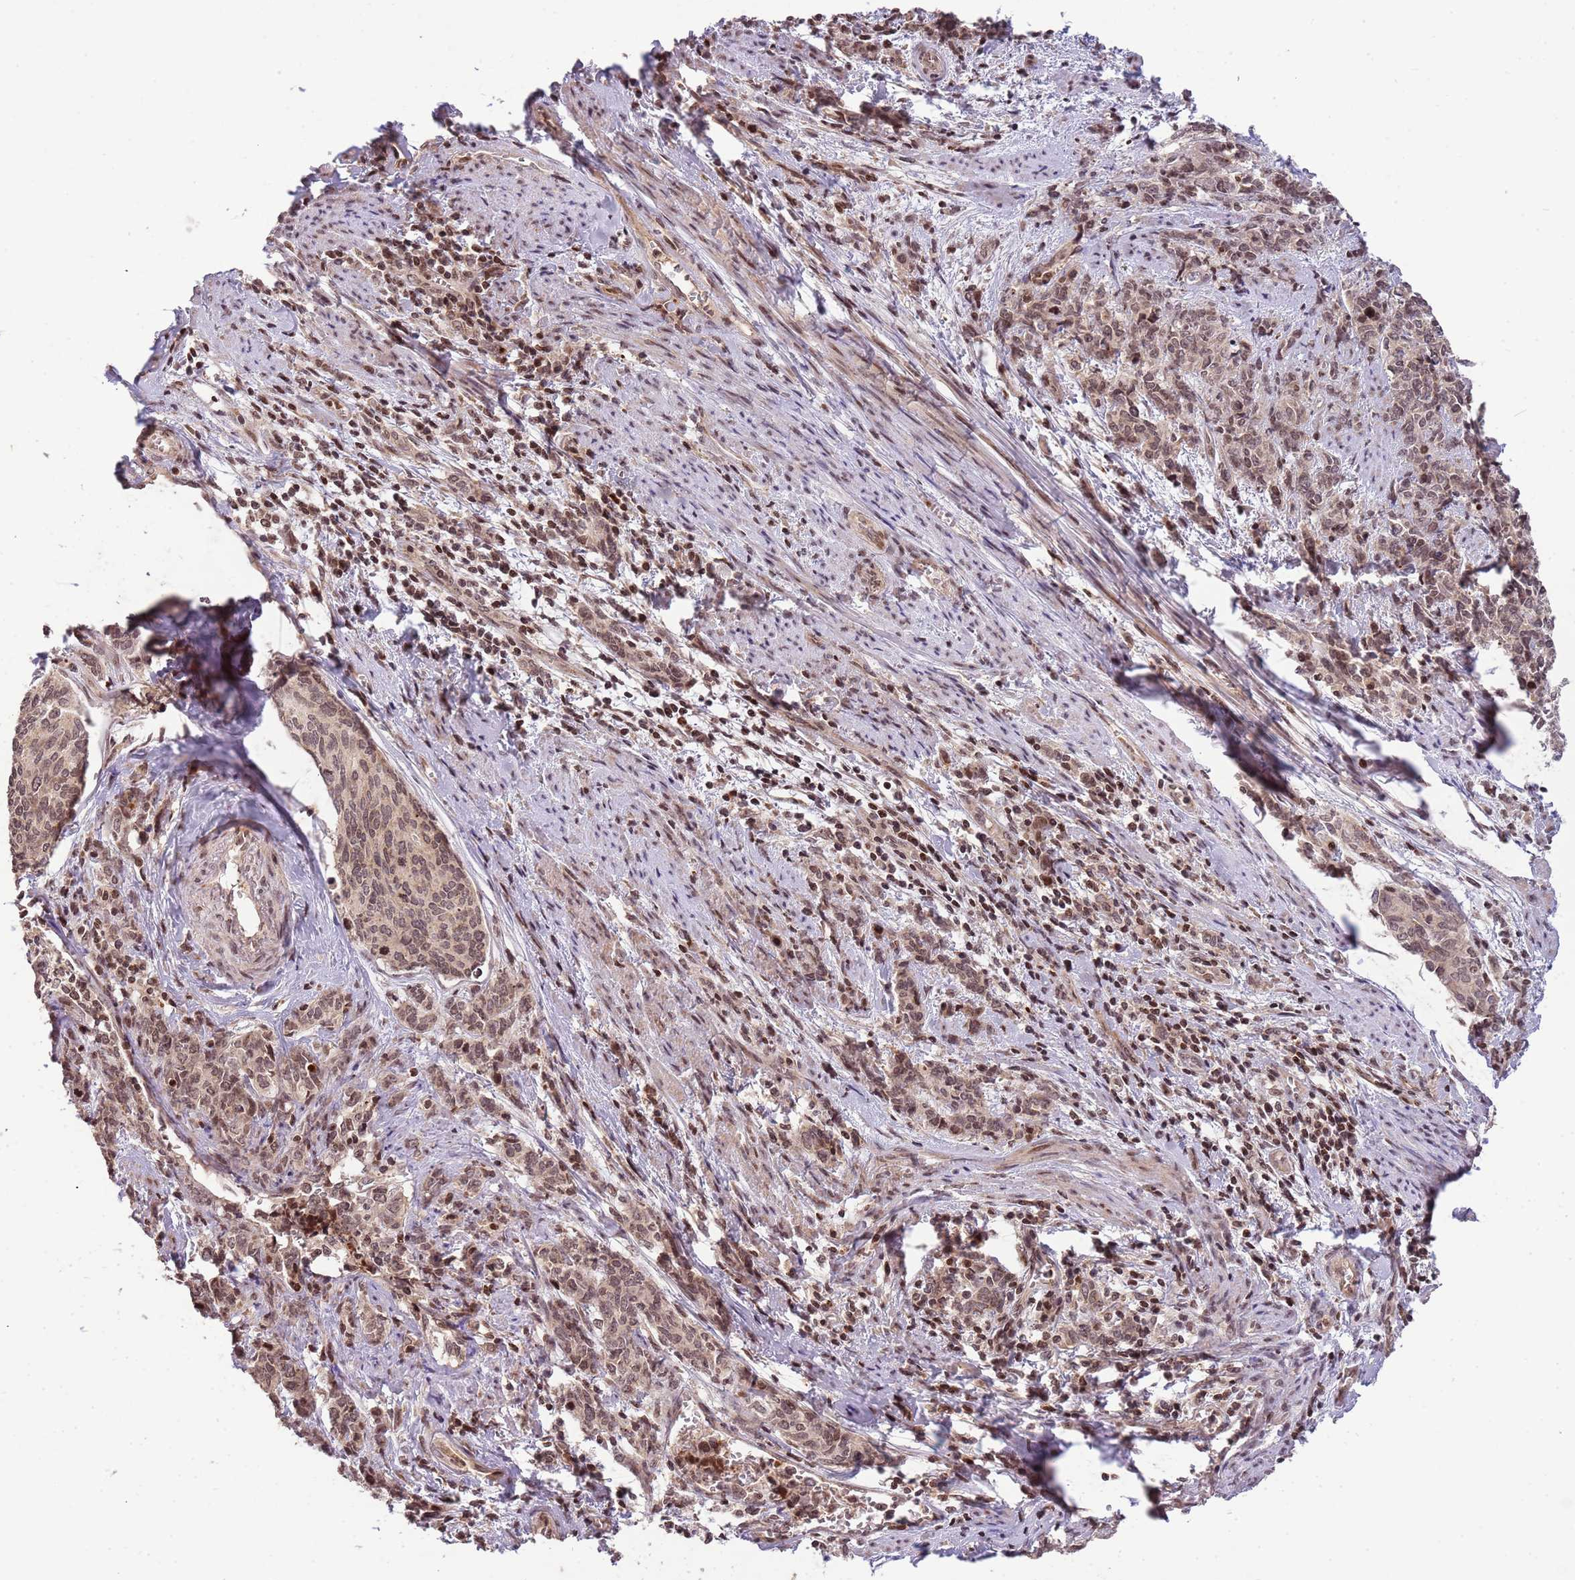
{"staining": {"intensity": "weak", "quantity": ">75%", "location": "nuclear"}, "tissue": "cervical cancer", "cell_type": "Tumor cells", "image_type": "cancer", "snomed": [{"axis": "morphology", "description": "Squamous cell carcinoma, NOS"}, {"axis": "topography", "description": "Cervix"}], "caption": "A brown stain labels weak nuclear positivity of a protein in squamous cell carcinoma (cervical) tumor cells.", "gene": "SAMSN1", "patient": {"sex": "female", "age": 60}}